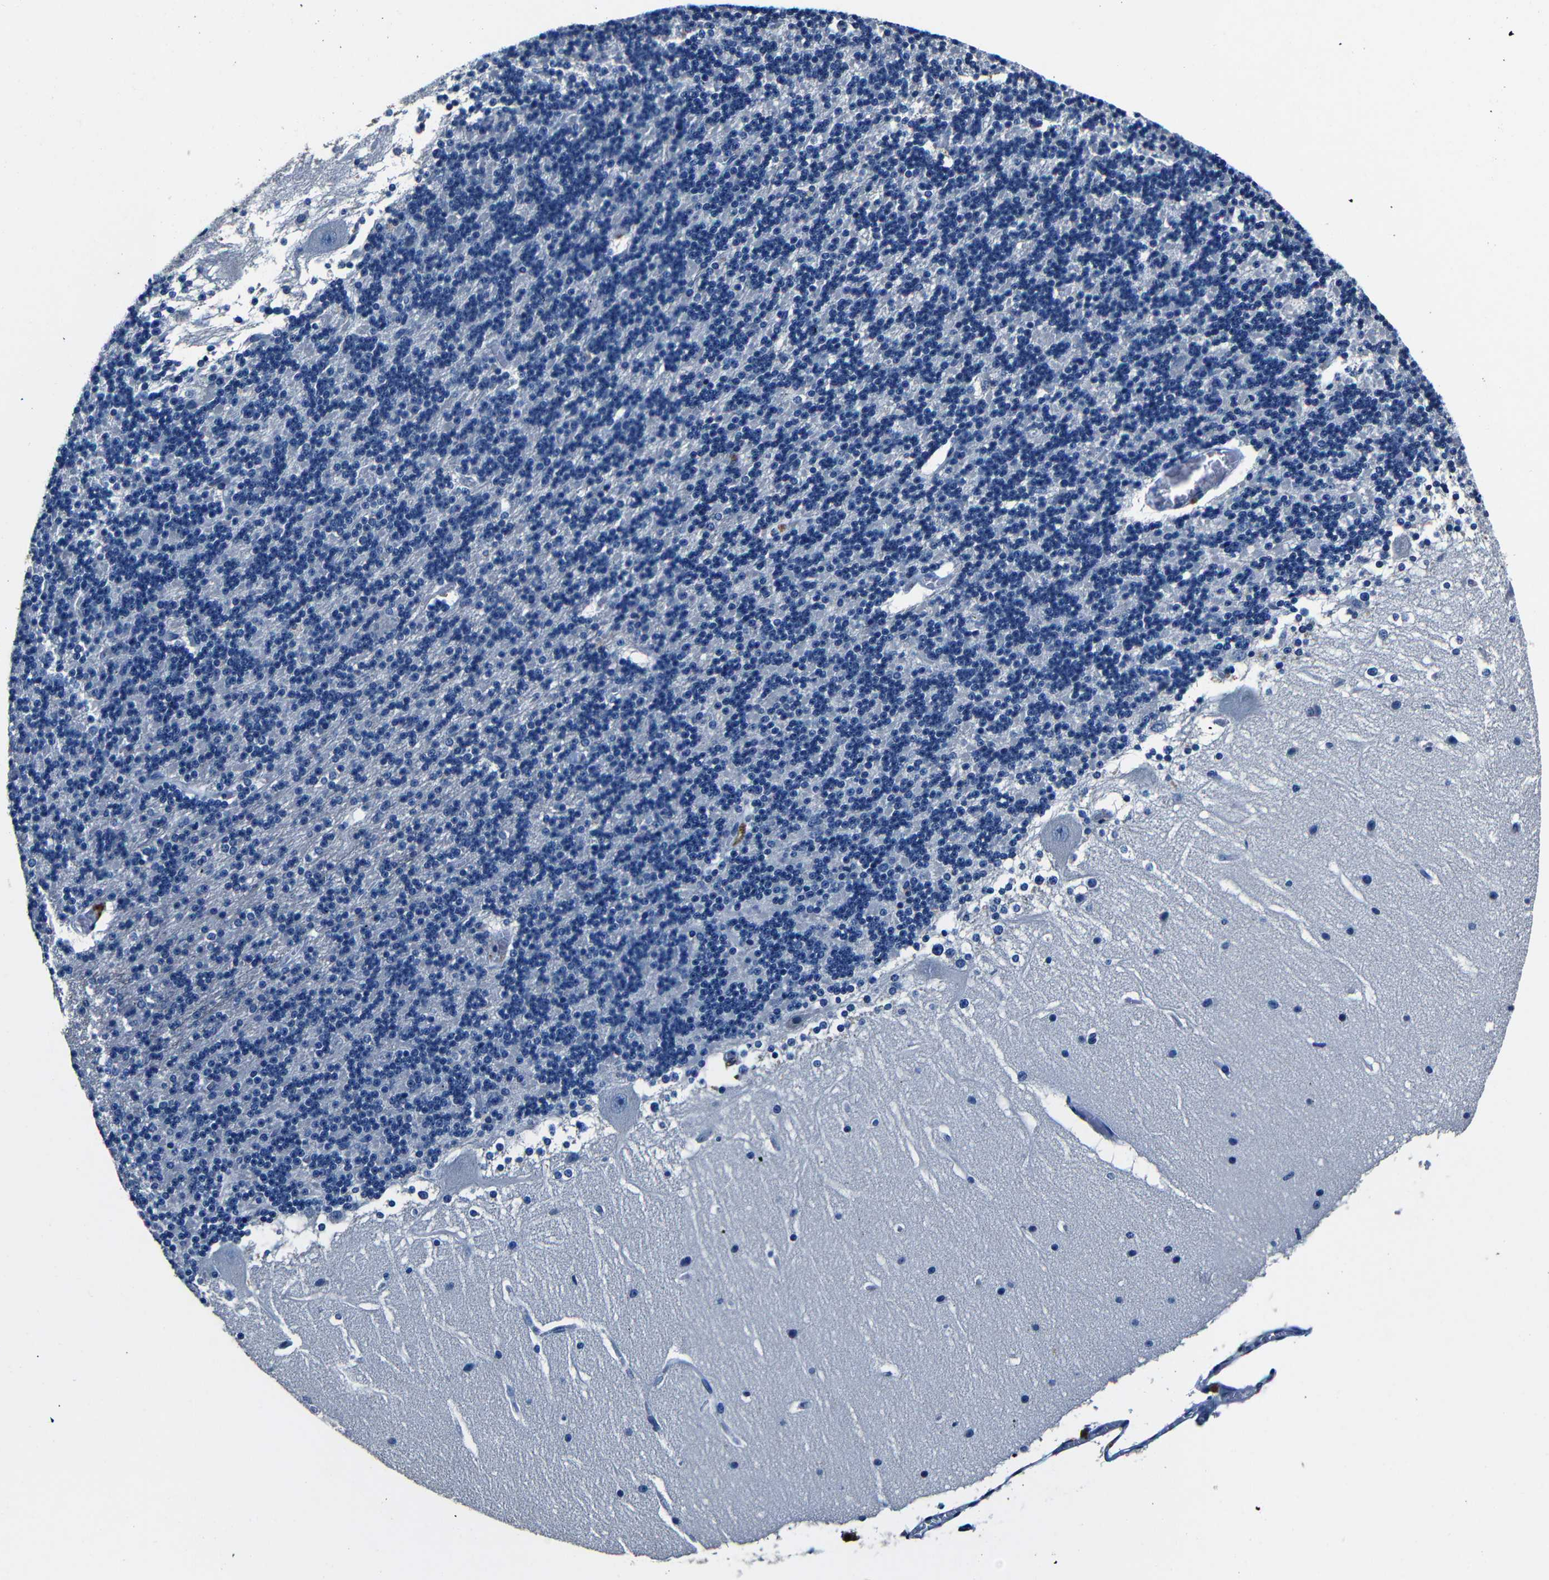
{"staining": {"intensity": "negative", "quantity": "none", "location": "none"}, "tissue": "cerebellum", "cell_type": "Cells in granular layer", "image_type": "normal", "snomed": [{"axis": "morphology", "description": "Normal tissue, NOS"}, {"axis": "topography", "description": "Cerebellum"}], "caption": "Cells in granular layer are negative for protein expression in unremarkable human cerebellum. (Stains: DAB immunohistochemistry with hematoxylin counter stain, Microscopy: brightfield microscopy at high magnification).", "gene": "NCMAP", "patient": {"sex": "female", "age": 19}}